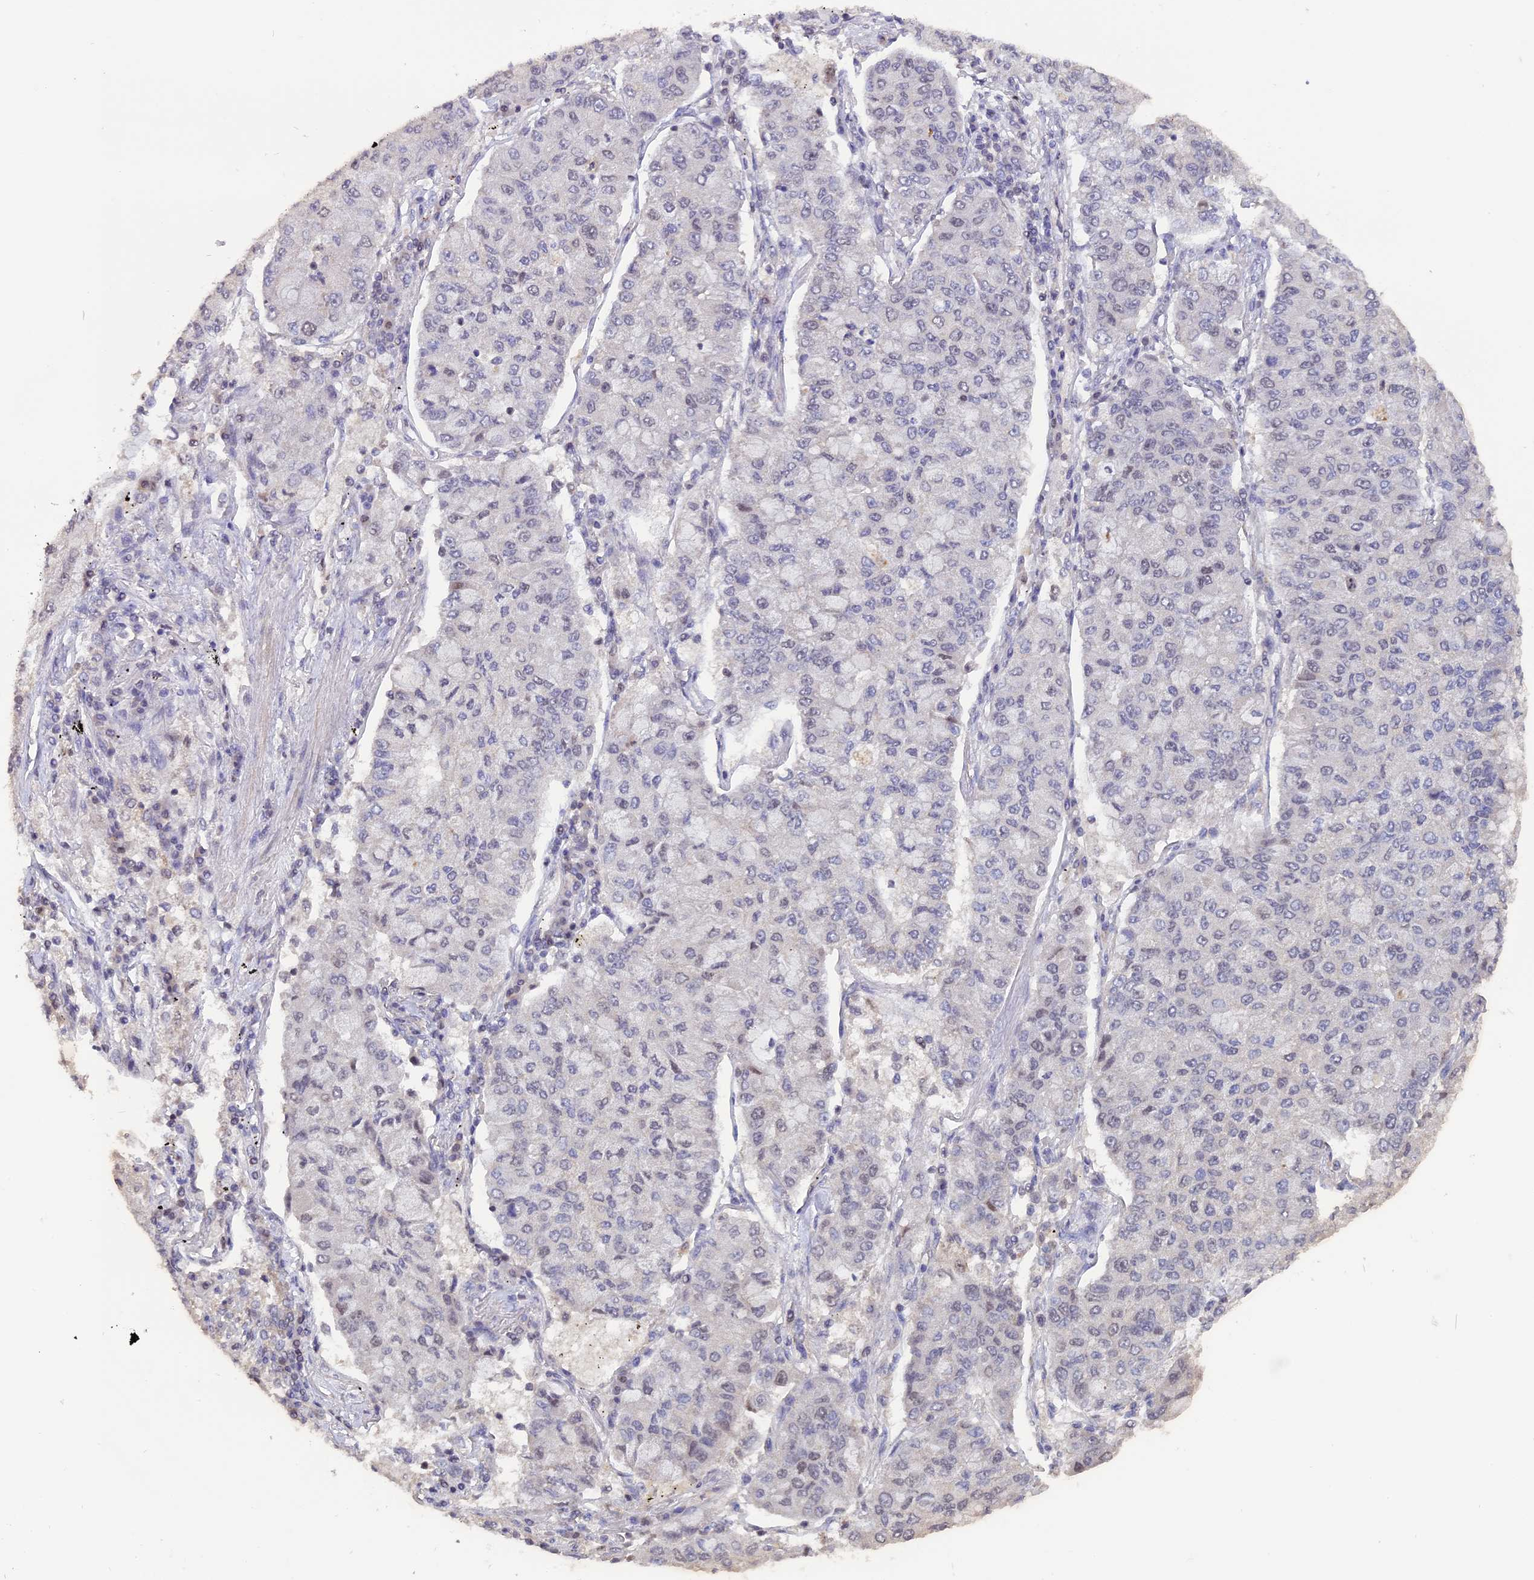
{"staining": {"intensity": "negative", "quantity": "none", "location": "none"}, "tissue": "lung cancer", "cell_type": "Tumor cells", "image_type": "cancer", "snomed": [{"axis": "morphology", "description": "Squamous cell carcinoma, NOS"}, {"axis": "topography", "description": "Lung"}], "caption": "A micrograph of lung squamous cell carcinoma stained for a protein demonstrates no brown staining in tumor cells. (DAB immunohistochemistry visualized using brightfield microscopy, high magnification).", "gene": "RFC5", "patient": {"sex": "male", "age": 74}}